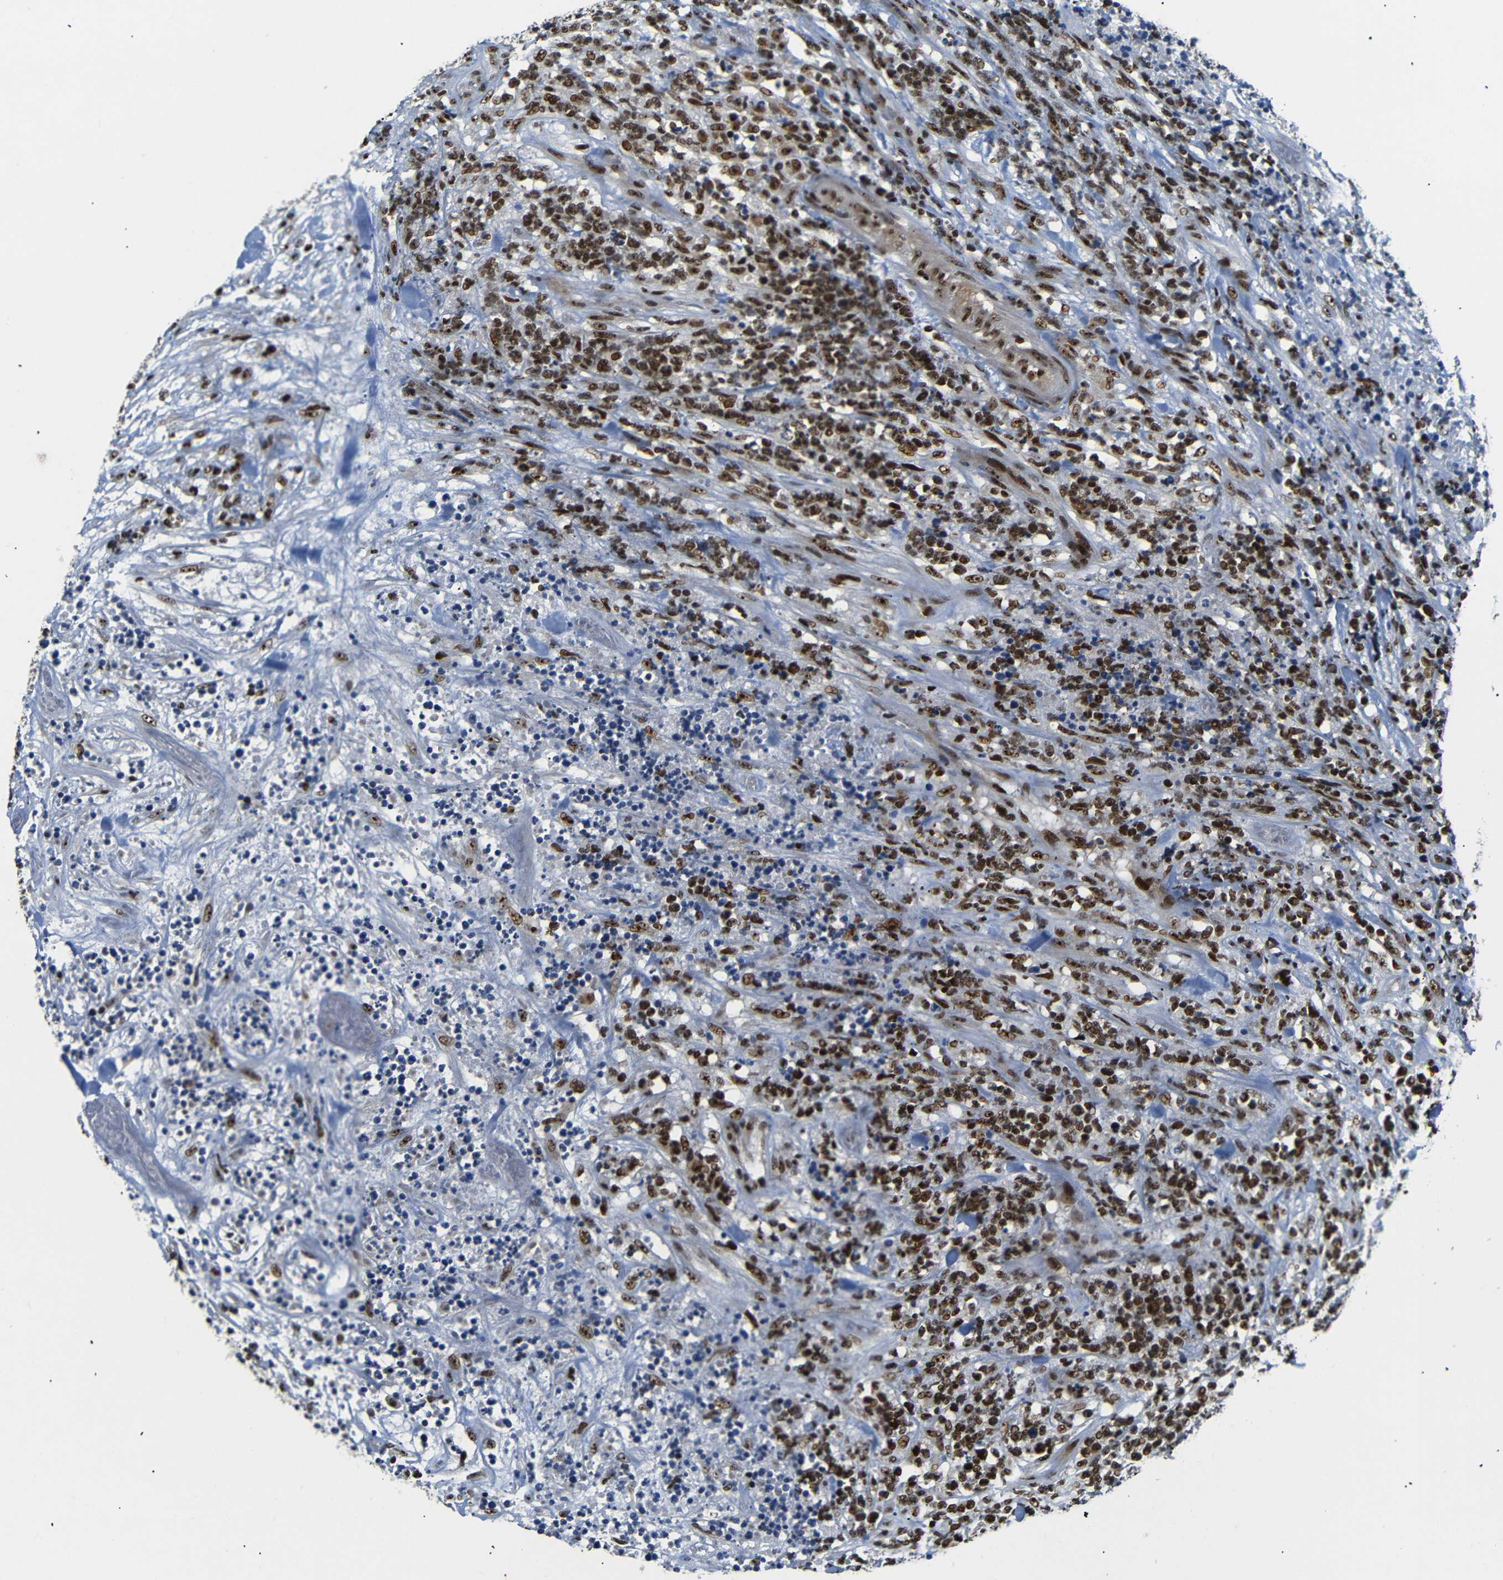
{"staining": {"intensity": "strong", "quantity": ">75%", "location": "nuclear"}, "tissue": "lymphoma", "cell_type": "Tumor cells", "image_type": "cancer", "snomed": [{"axis": "morphology", "description": "Malignant lymphoma, non-Hodgkin's type, High grade"}, {"axis": "topography", "description": "Soft tissue"}], "caption": "High-grade malignant lymphoma, non-Hodgkin's type tissue shows strong nuclear positivity in about >75% of tumor cells, visualized by immunohistochemistry.", "gene": "SETDB2", "patient": {"sex": "male", "age": 18}}